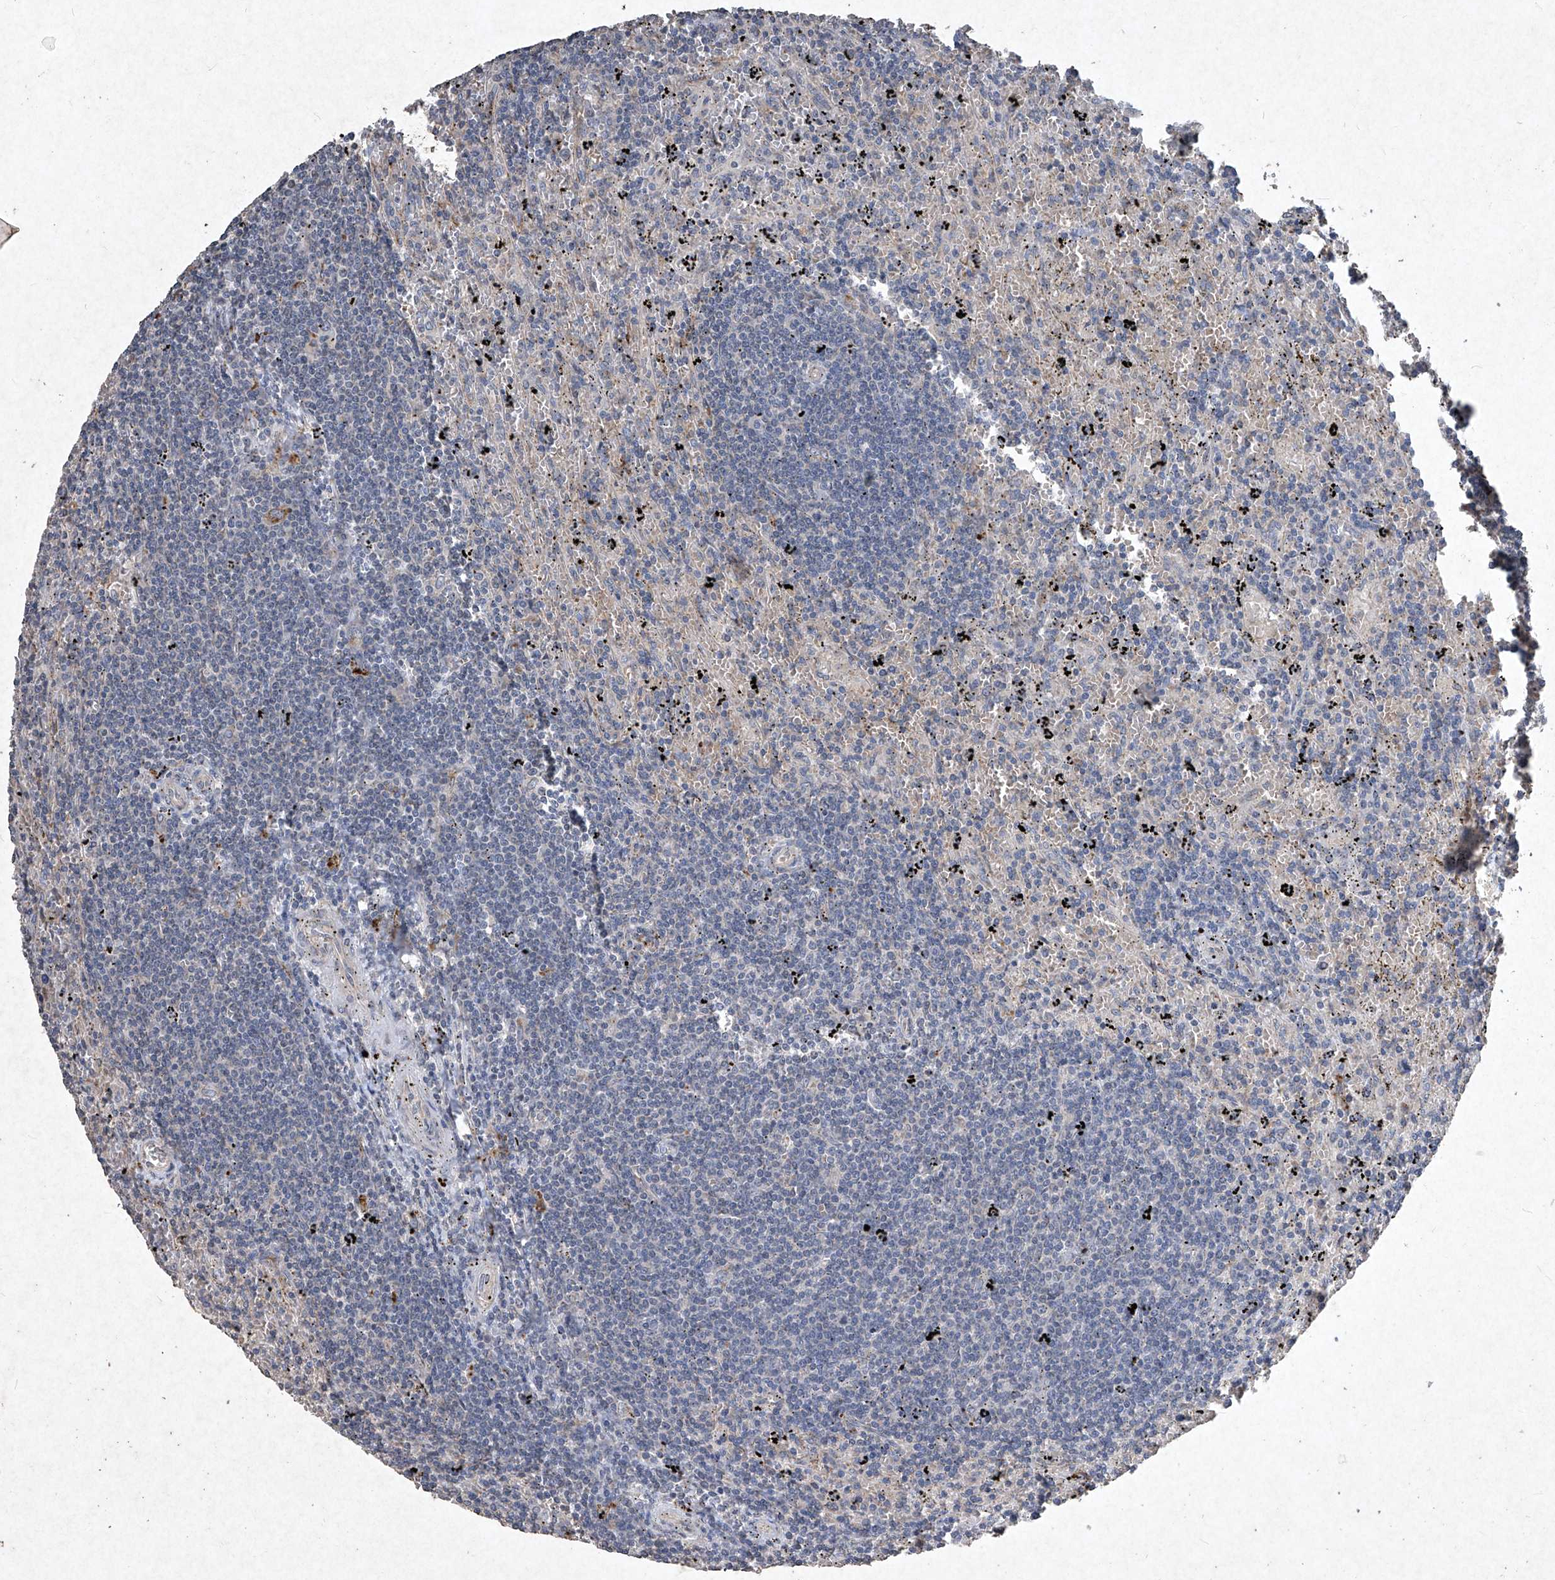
{"staining": {"intensity": "moderate", "quantity": "<25%", "location": "cytoplasmic/membranous"}, "tissue": "lymphoma", "cell_type": "Tumor cells", "image_type": "cancer", "snomed": [{"axis": "morphology", "description": "Malignant lymphoma, non-Hodgkin's type, Low grade"}, {"axis": "topography", "description": "Spleen"}], "caption": "Protein staining of lymphoma tissue demonstrates moderate cytoplasmic/membranous expression in approximately <25% of tumor cells. Using DAB (brown) and hematoxylin (blue) stains, captured at high magnification using brightfield microscopy.", "gene": "MED16", "patient": {"sex": "male", "age": 76}}